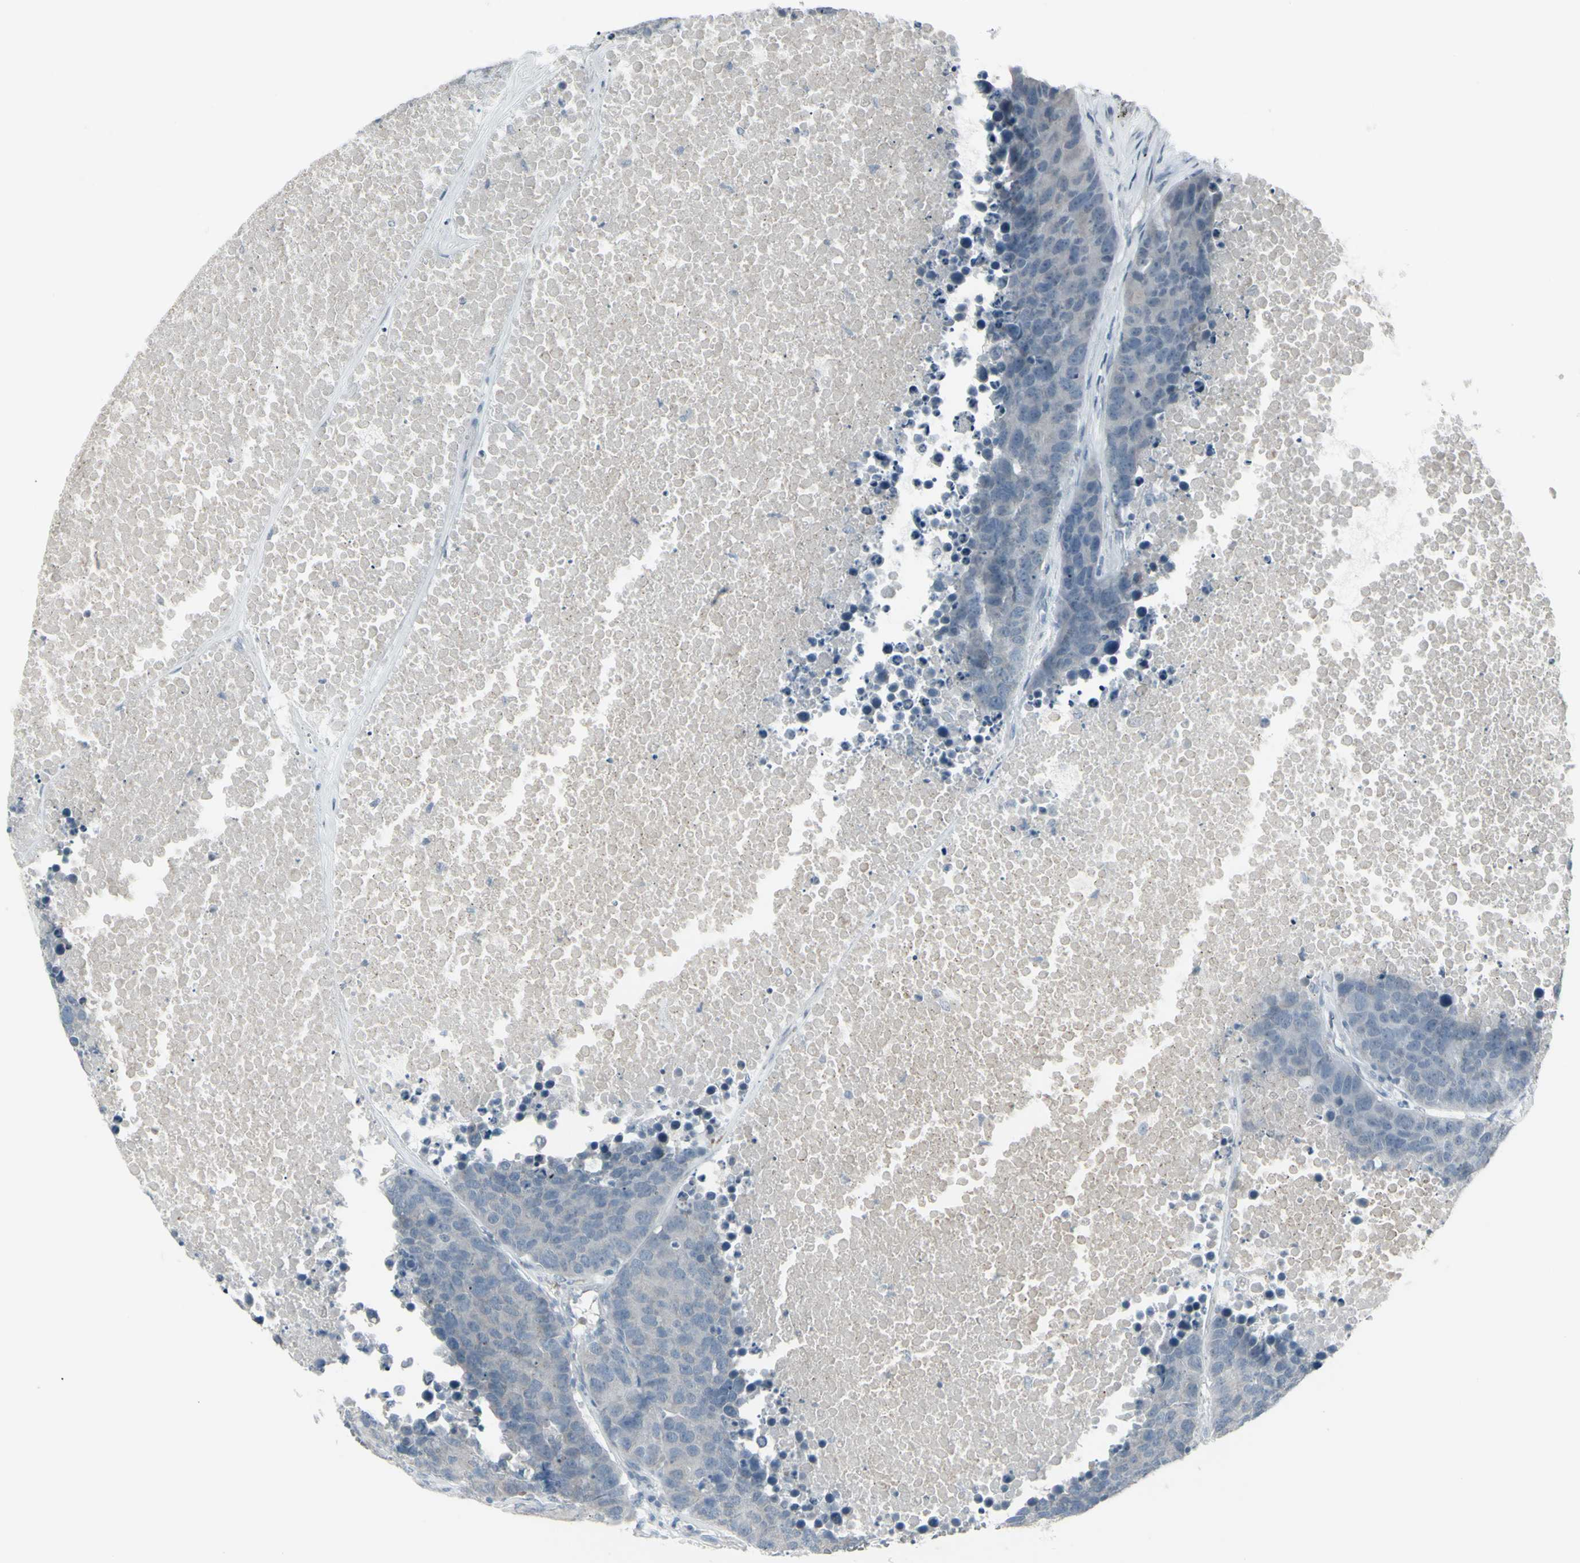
{"staining": {"intensity": "negative", "quantity": "none", "location": "none"}, "tissue": "carcinoid", "cell_type": "Tumor cells", "image_type": "cancer", "snomed": [{"axis": "morphology", "description": "Carcinoid, malignant, NOS"}, {"axis": "topography", "description": "Lung"}], "caption": "Histopathology image shows no significant protein expression in tumor cells of malignant carcinoid. Nuclei are stained in blue.", "gene": "RAB3A", "patient": {"sex": "male", "age": 60}}